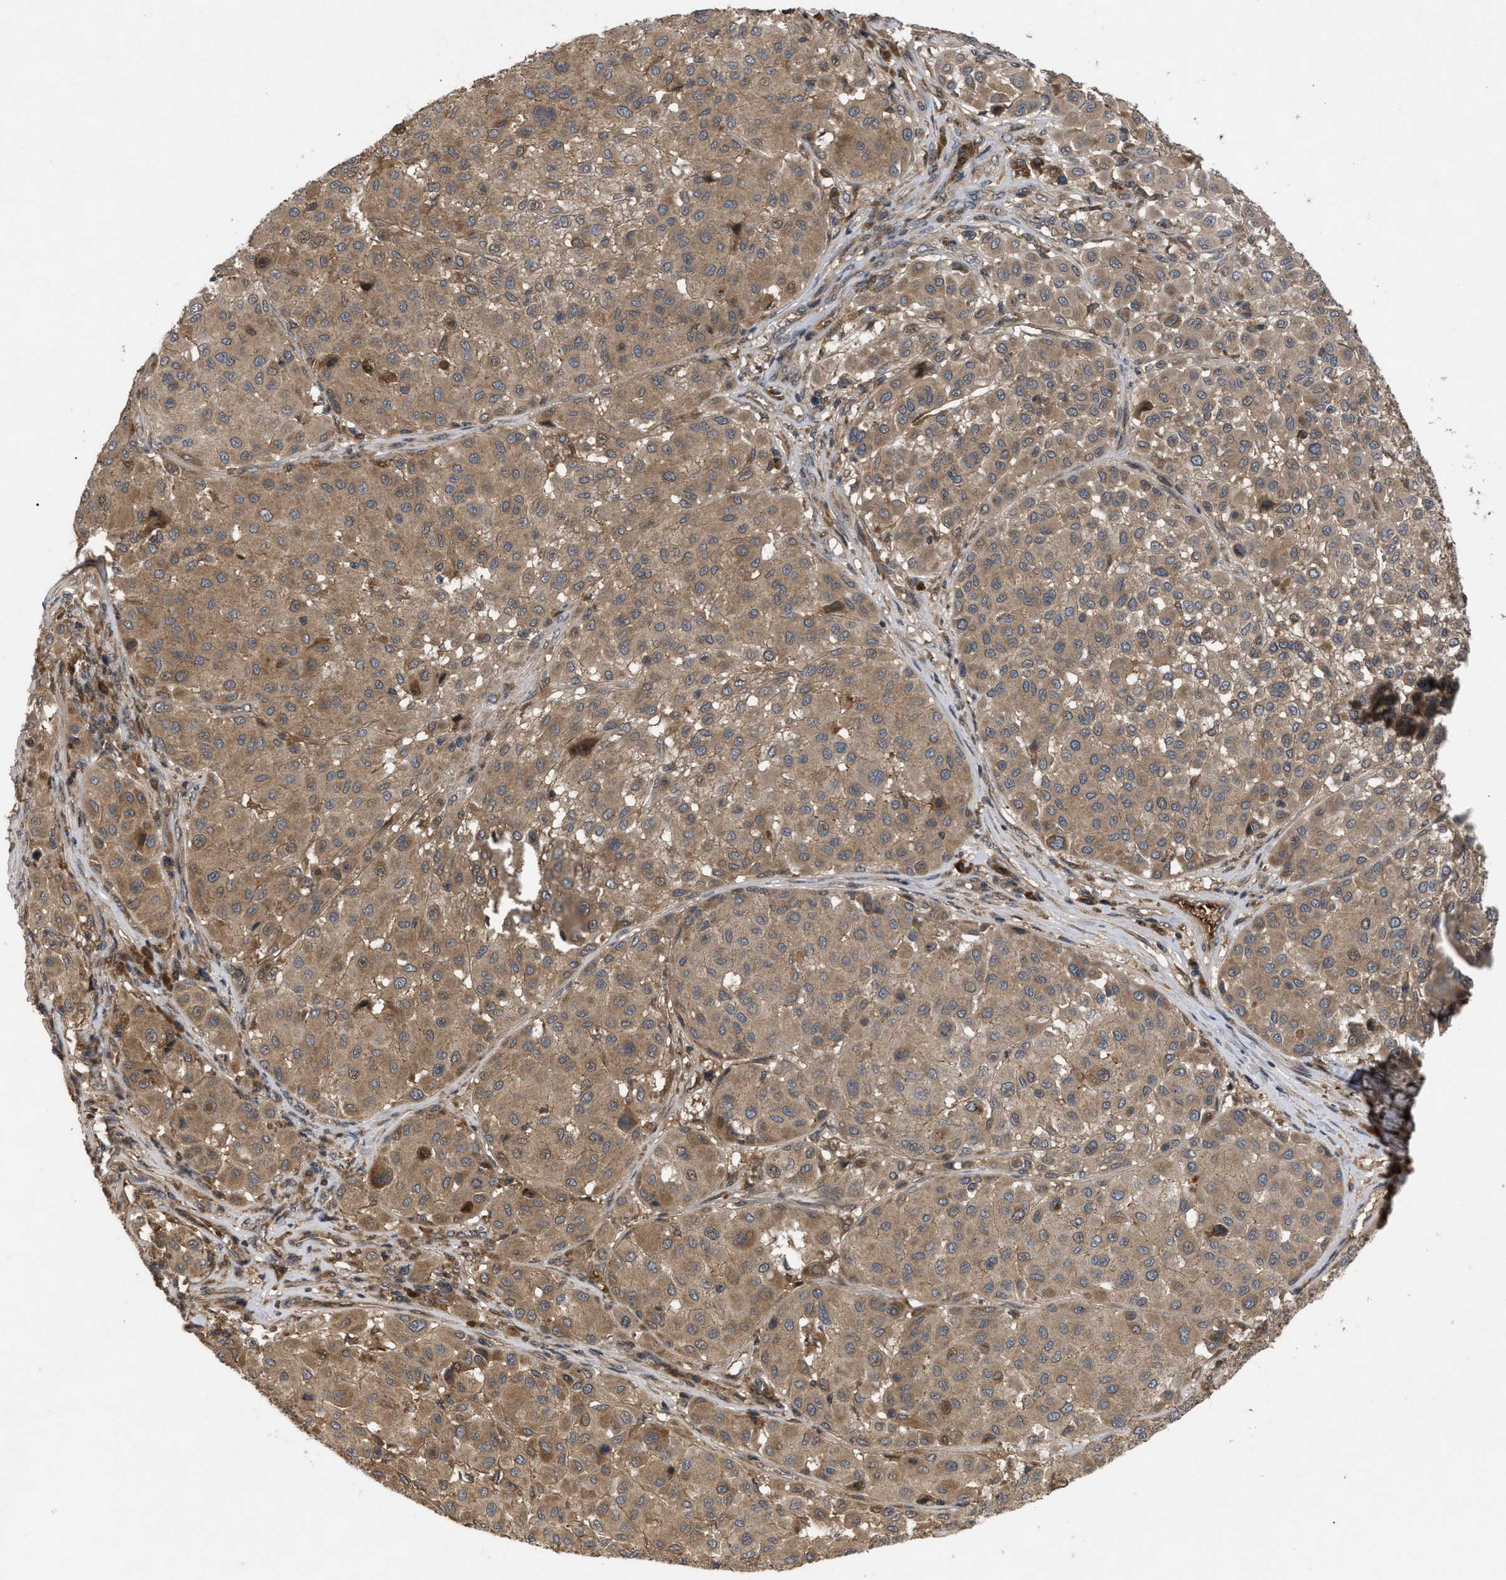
{"staining": {"intensity": "moderate", "quantity": ">75%", "location": "cytoplasmic/membranous"}, "tissue": "melanoma", "cell_type": "Tumor cells", "image_type": "cancer", "snomed": [{"axis": "morphology", "description": "Malignant melanoma, Metastatic site"}, {"axis": "topography", "description": "Soft tissue"}], "caption": "The image displays immunohistochemical staining of malignant melanoma (metastatic site). There is moderate cytoplasmic/membranous staining is seen in approximately >75% of tumor cells.", "gene": "RAB2A", "patient": {"sex": "male", "age": 41}}